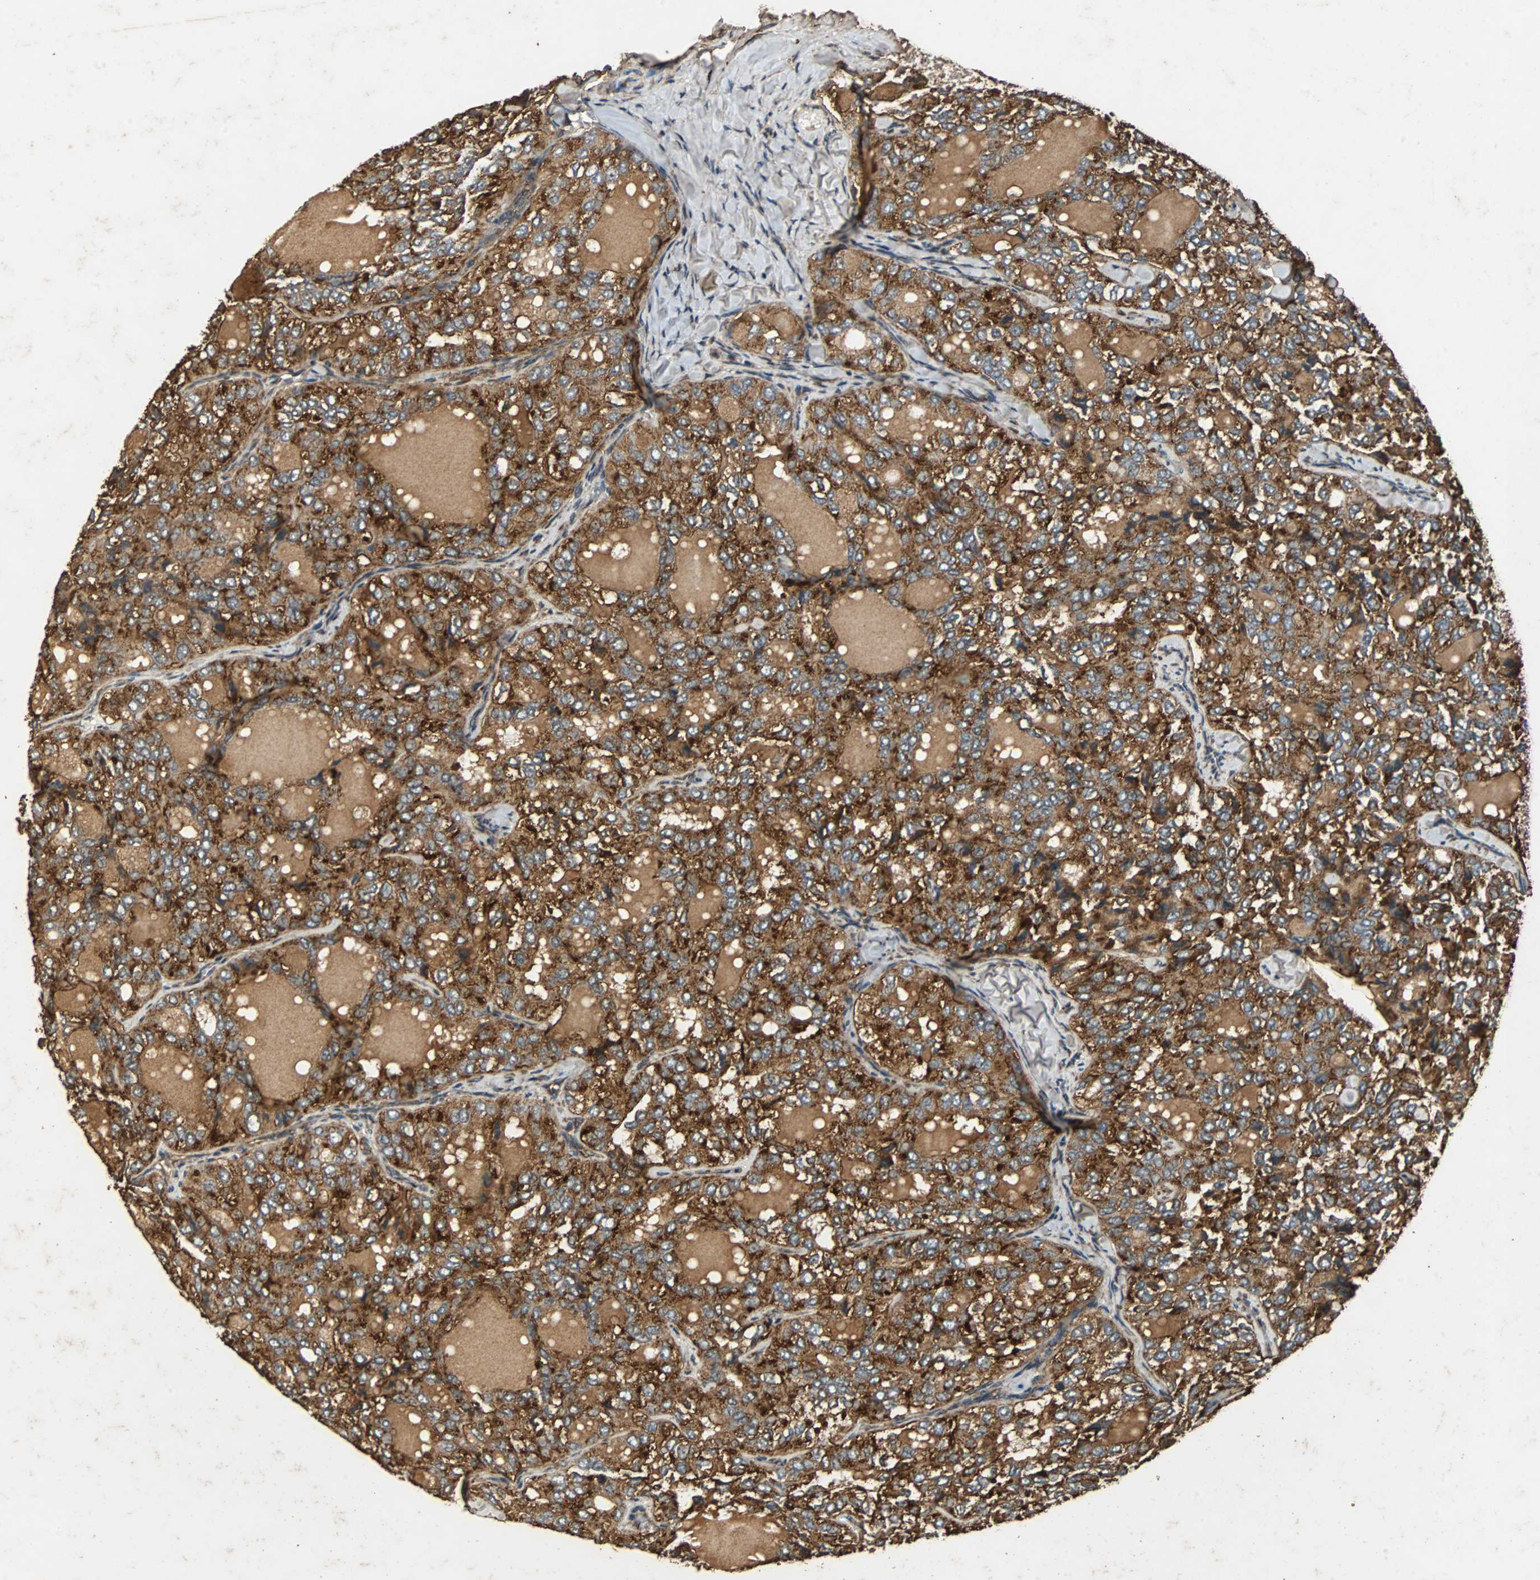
{"staining": {"intensity": "strong", "quantity": ">75%", "location": "cytoplasmic/membranous"}, "tissue": "thyroid cancer", "cell_type": "Tumor cells", "image_type": "cancer", "snomed": [{"axis": "morphology", "description": "Follicular adenoma carcinoma, NOS"}, {"axis": "topography", "description": "Thyroid gland"}], "caption": "A micrograph of thyroid follicular adenoma carcinoma stained for a protein exhibits strong cytoplasmic/membranous brown staining in tumor cells.", "gene": "NAA10", "patient": {"sex": "male", "age": 75}}